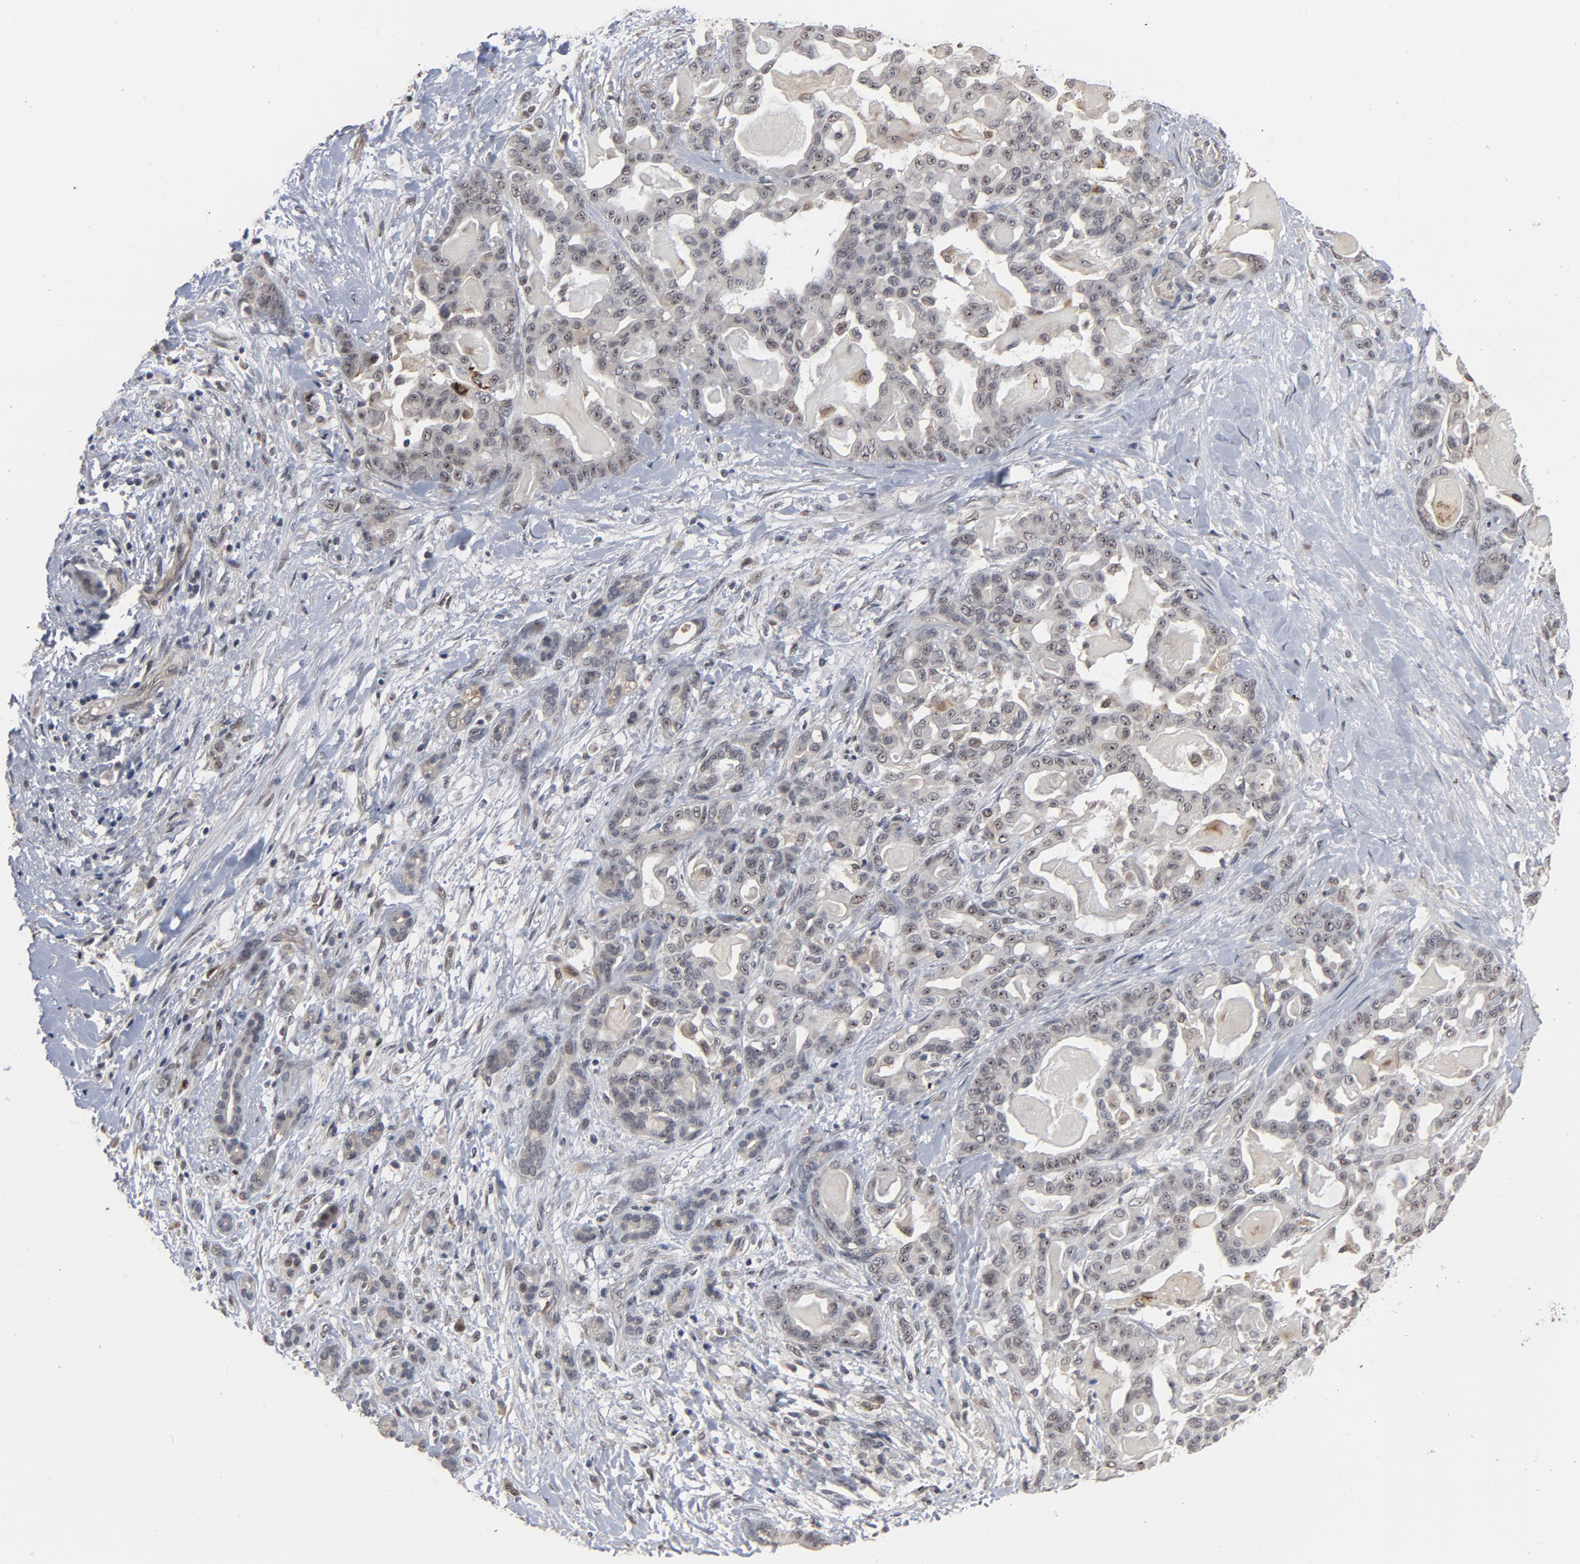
{"staining": {"intensity": "weak", "quantity": "<25%", "location": "nuclear"}, "tissue": "pancreatic cancer", "cell_type": "Tumor cells", "image_type": "cancer", "snomed": [{"axis": "morphology", "description": "Adenocarcinoma, NOS"}, {"axis": "topography", "description": "Pancreas"}], "caption": "Photomicrograph shows no protein staining in tumor cells of pancreatic cancer tissue.", "gene": "RTL5", "patient": {"sex": "male", "age": 63}}